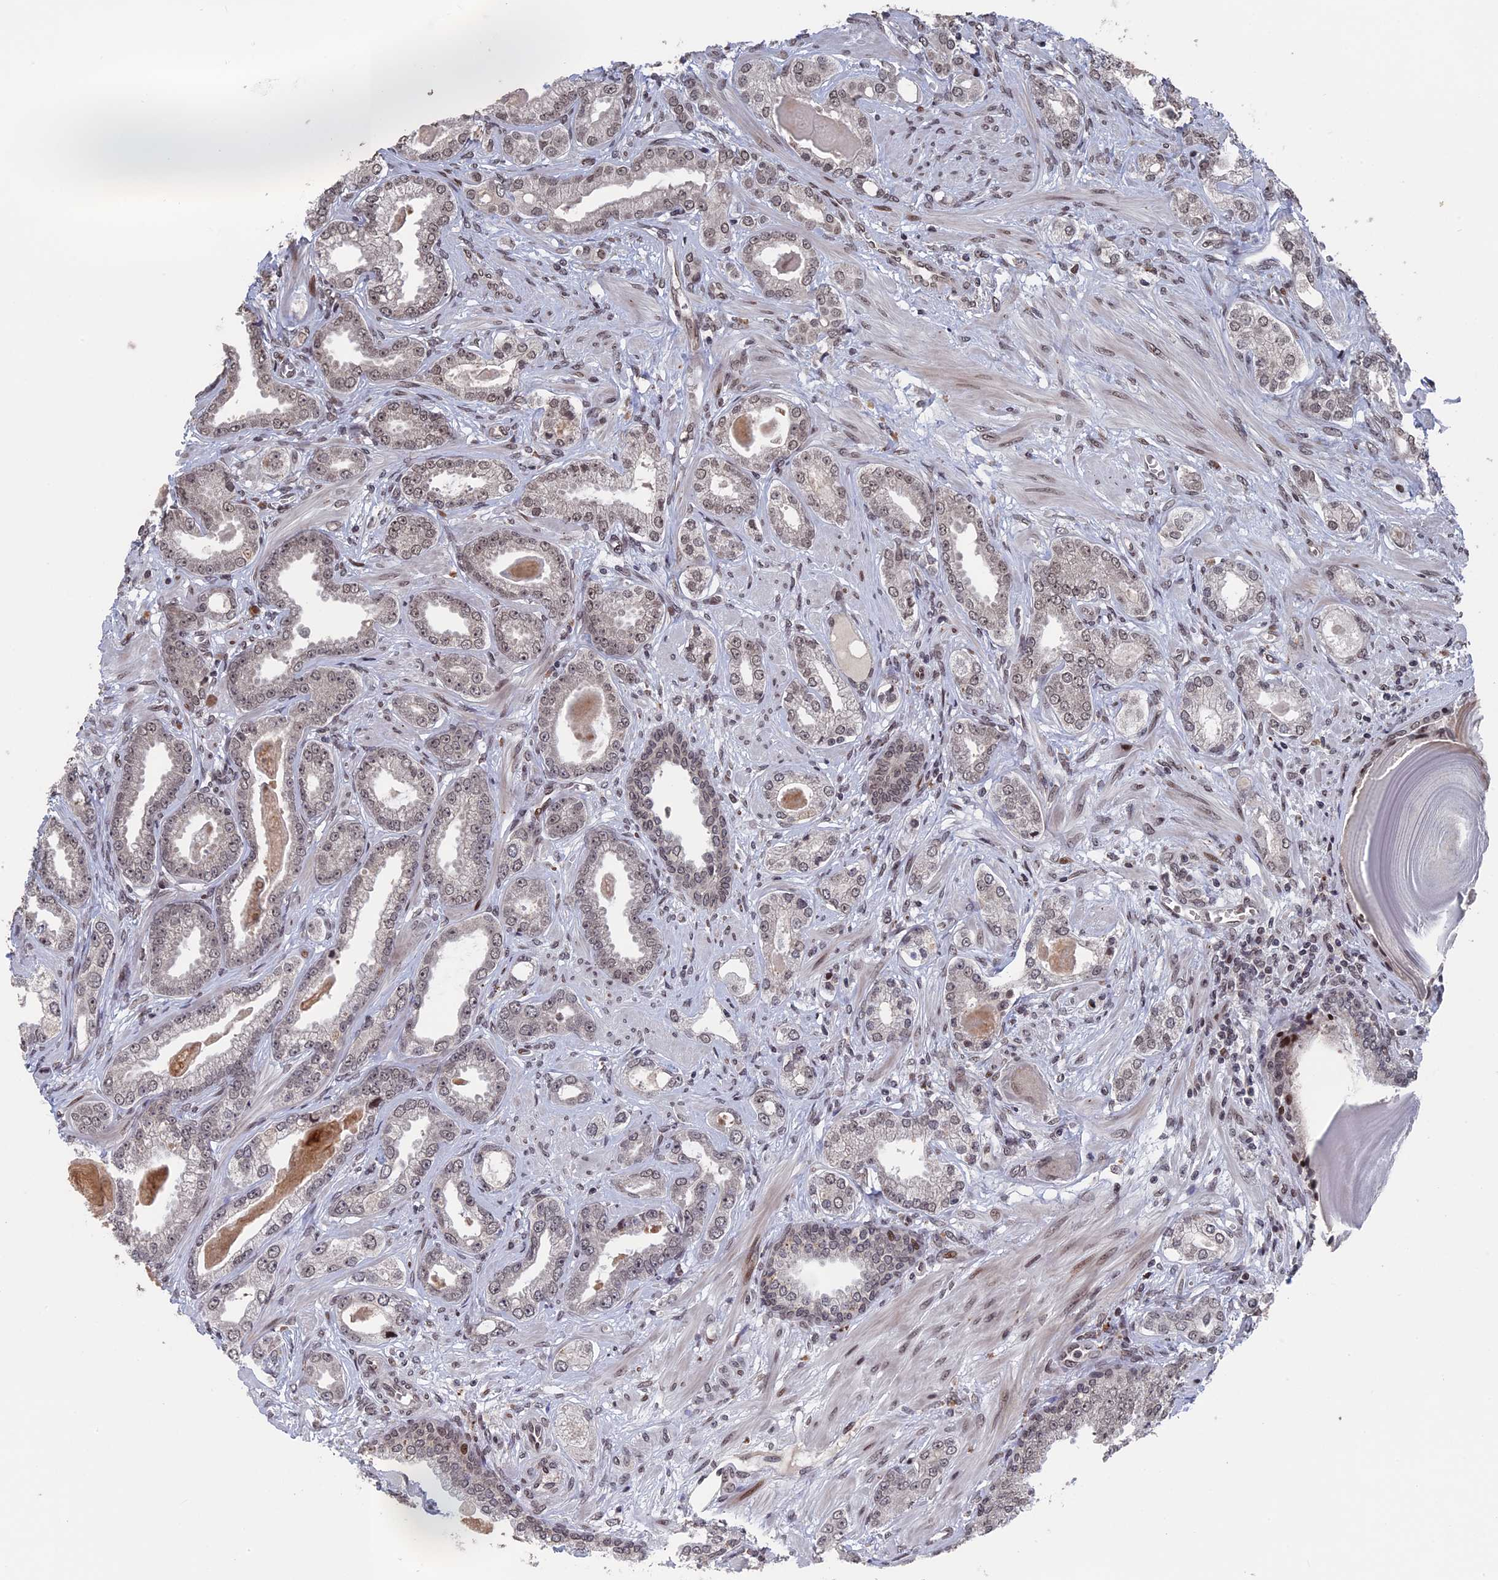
{"staining": {"intensity": "weak", "quantity": ">75%", "location": "nuclear"}, "tissue": "prostate cancer", "cell_type": "Tumor cells", "image_type": "cancer", "snomed": [{"axis": "morphology", "description": "Adenocarcinoma, Low grade"}, {"axis": "topography", "description": "Prostate"}], "caption": "DAB immunohistochemical staining of human prostate low-grade adenocarcinoma reveals weak nuclear protein positivity in about >75% of tumor cells.", "gene": "NR2C2AP", "patient": {"sex": "male", "age": 64}}